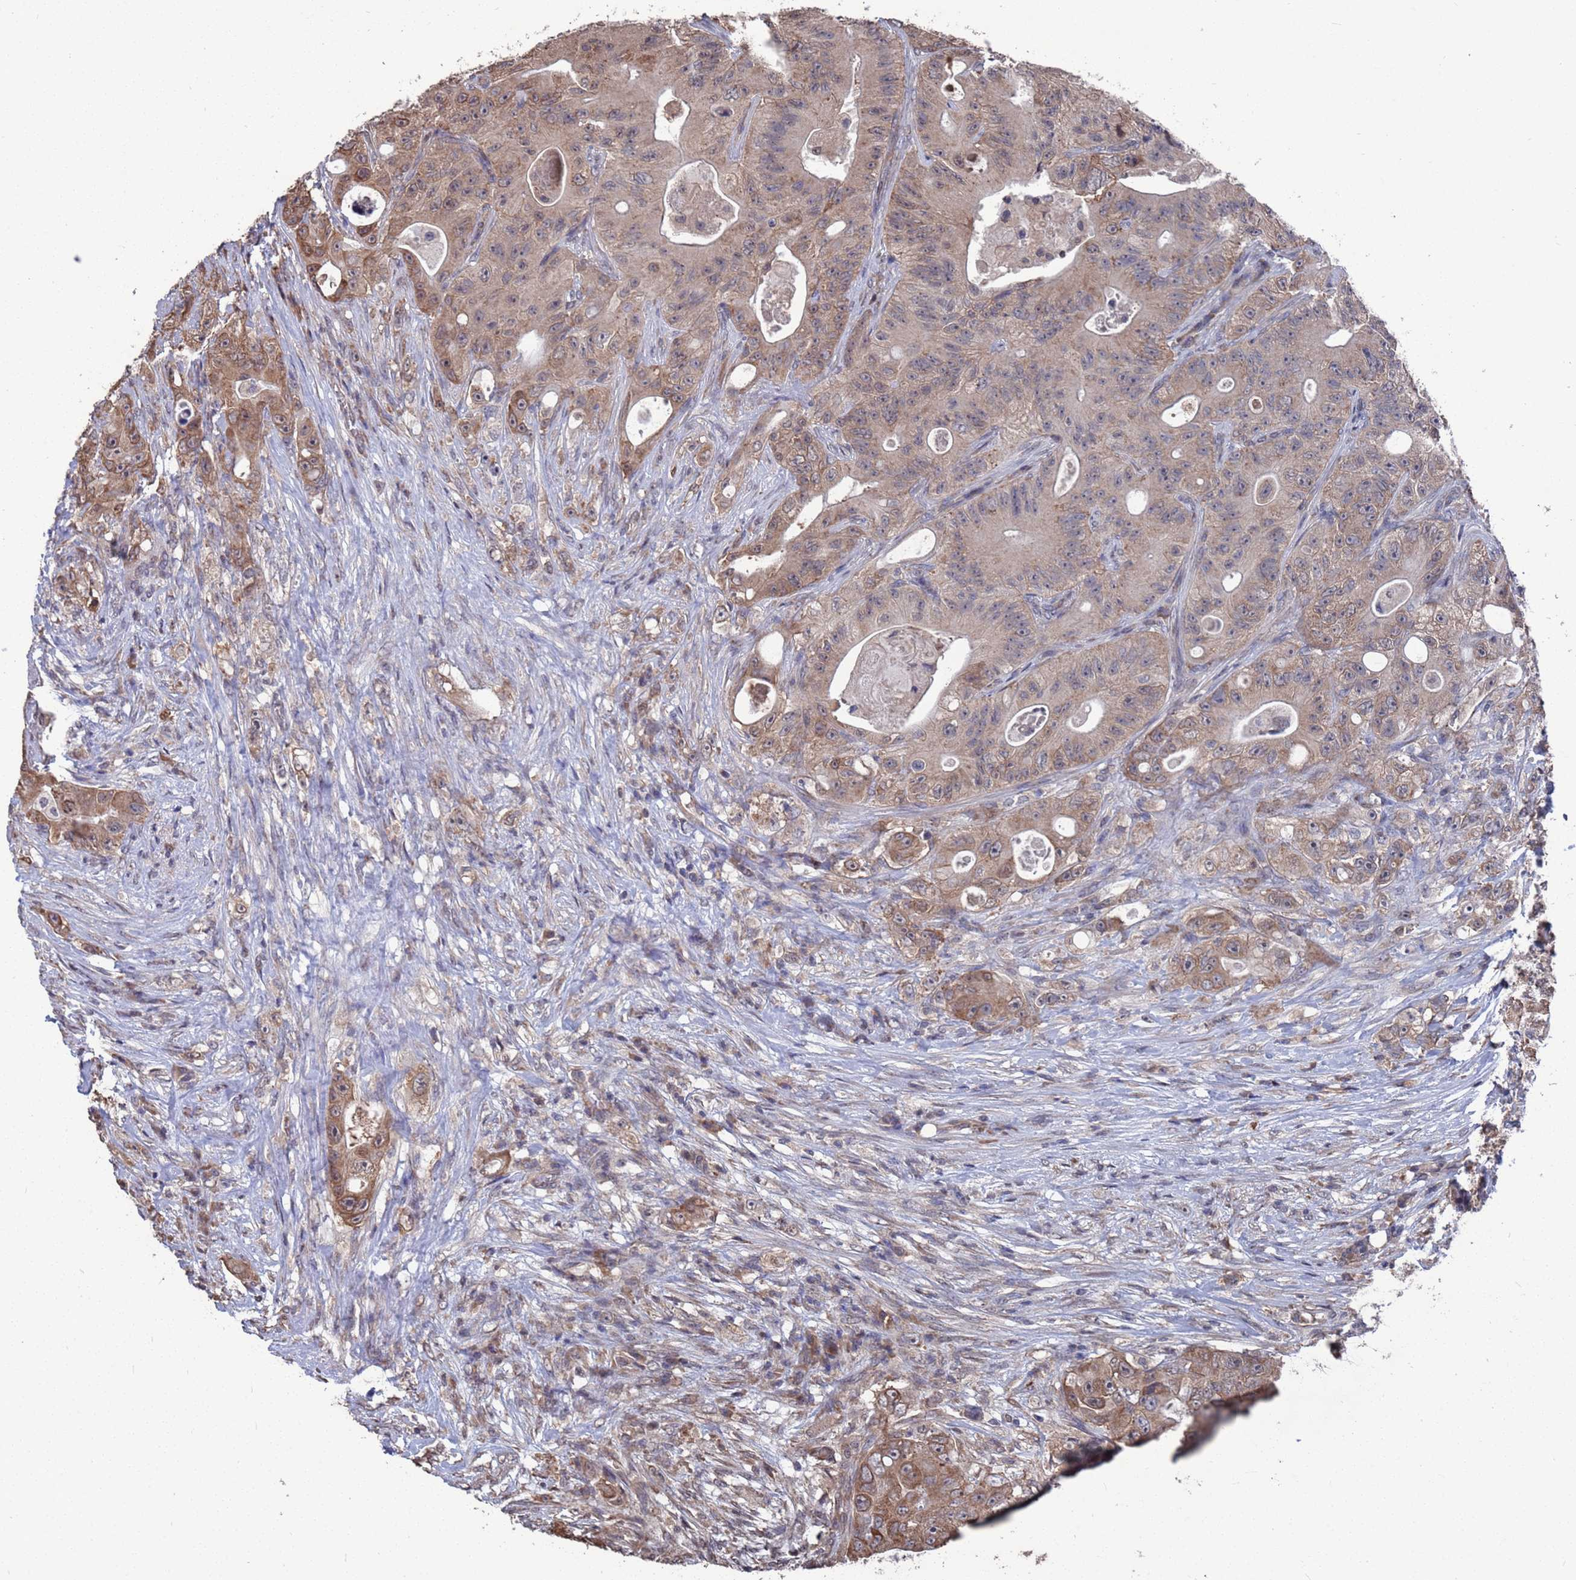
{"staining": {"intensity": "moderate", "quantity": ">75%", "location": "cytoplasmic/membranous"}, "tissue": "colorectal cancer", "cell_type": "Tumor cells", "image_type": "cancer", "snomed": [{"axis": "morphology", "description": "Adenocarcinoma, NOS"}, {"axis": "topography", "description": "Colon"}], "caption": "A brown stain shows moderate cytoplasmic/membranous expression of a protein in colorectal adenocarcinoma tumor cells.", "gene": "CFAP119", "patient": {"sex": "female", "age": 46}}